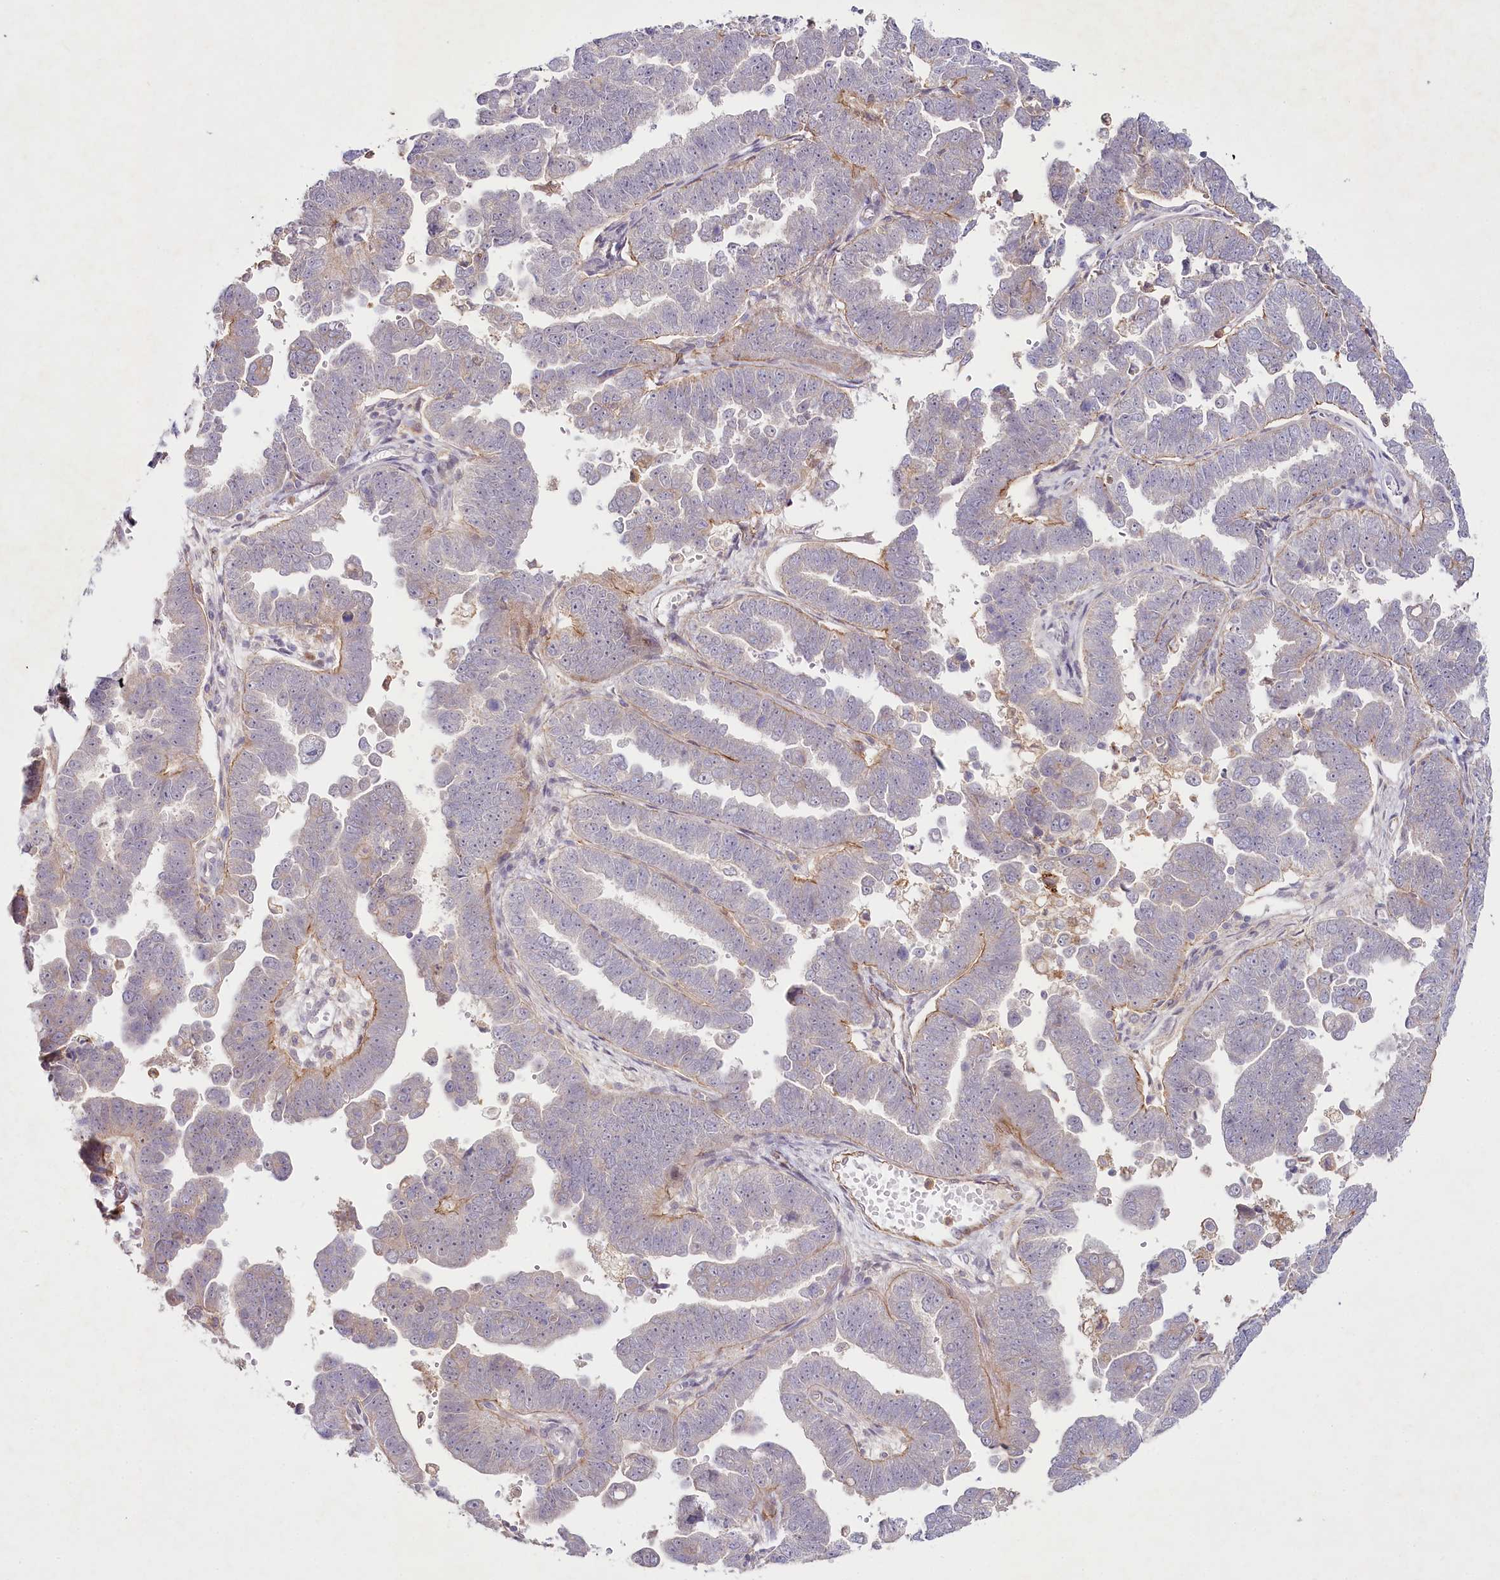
{"staining": {"intensity": "negative", "quantity": "none", "location": "none"}, "tissue": "endometrial cancer", "cell_type": "Tumor cells", "image_type": "cancer", "snomed": [{"axis": "morphology", "description": "Adenocarcinoma, NOS"}, {"axis": "topography", "description": "Endometrium"}], "caption": "IHC of human endometrial adenocarcinoma displays no expression in tumor cells.", "gene": "ALDH3B1", "patient": {"sex": "female", "age": 75}}